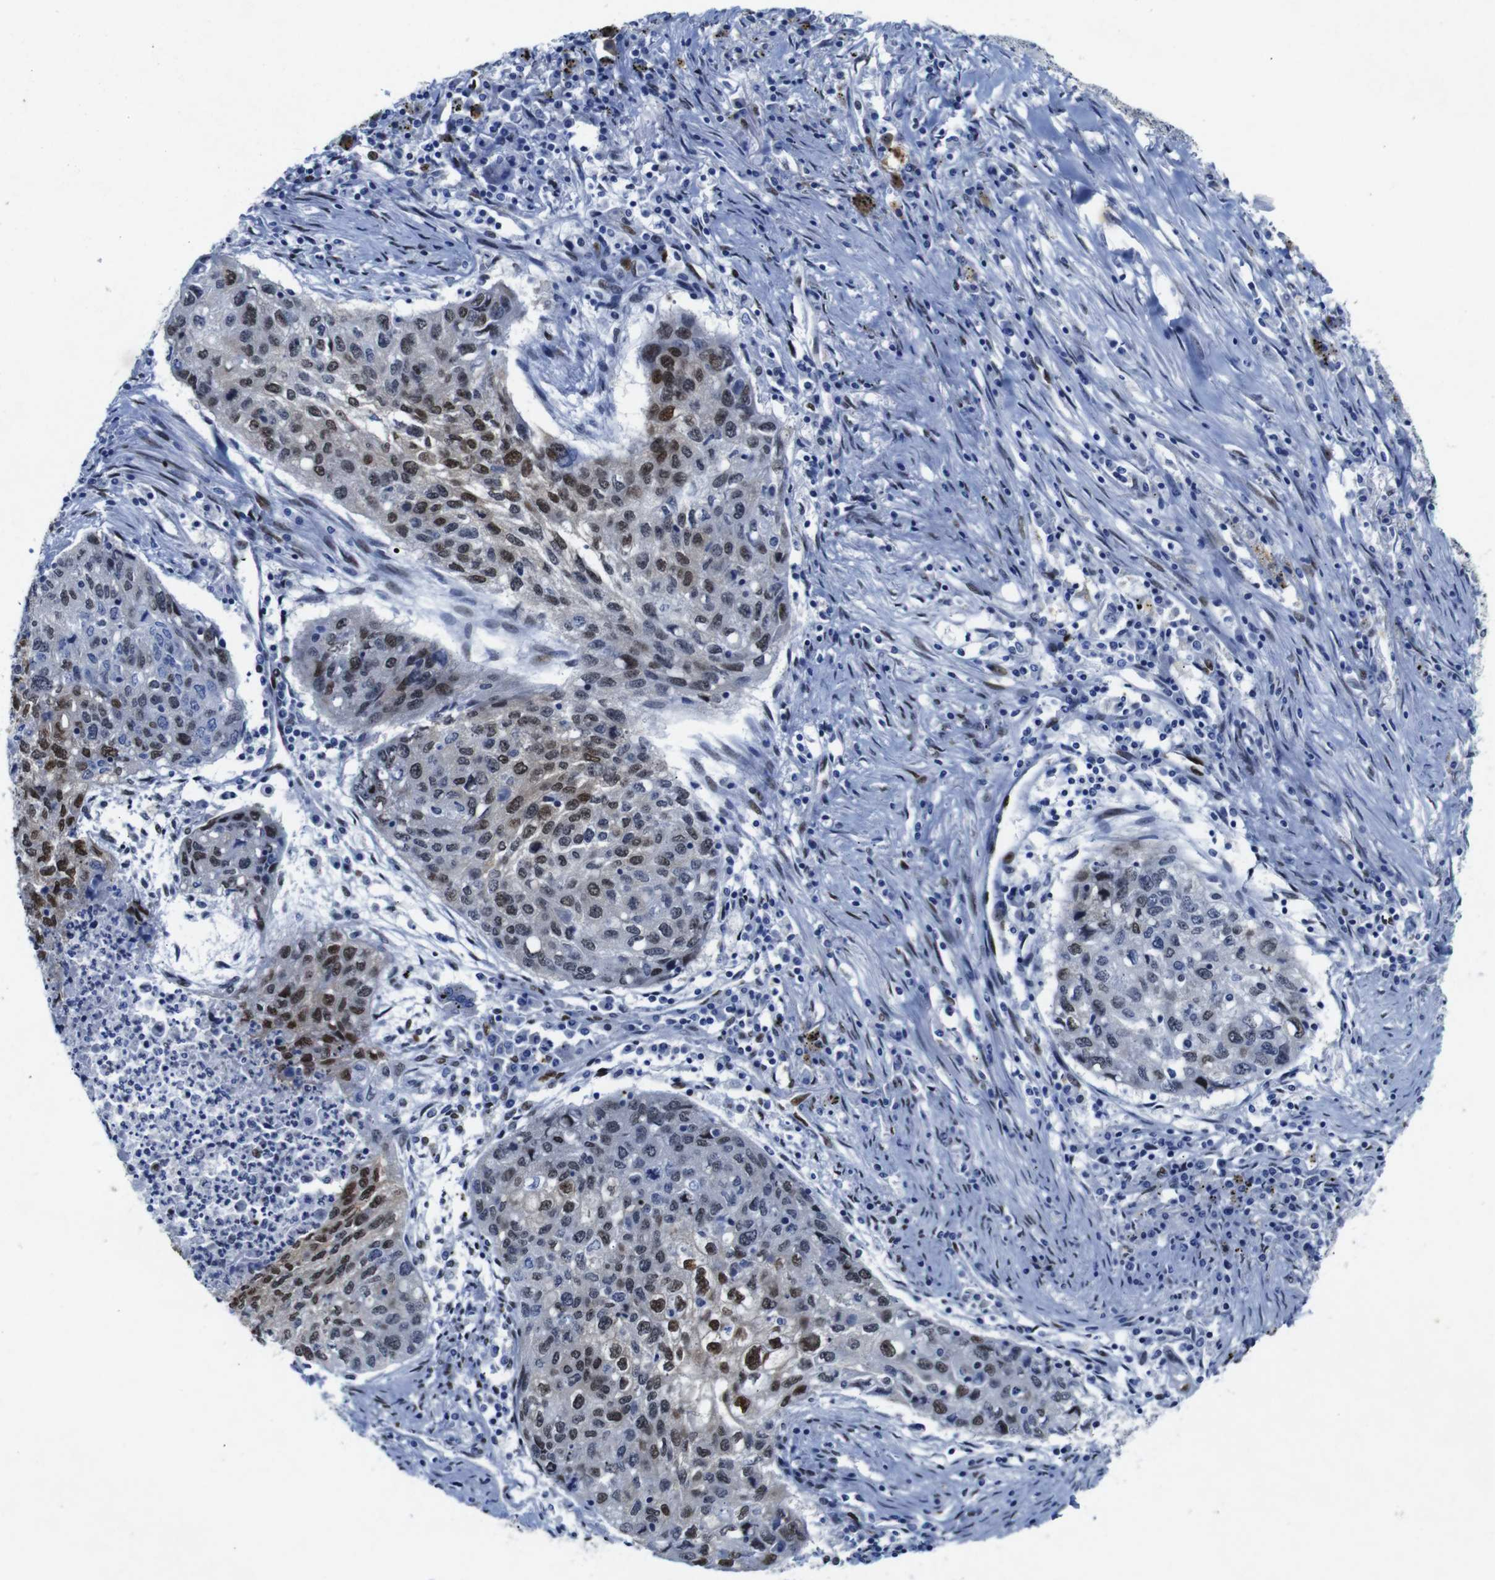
{"staining": {"intensity": "moderate", "quantity": "25%-75%", "location": "nuclear"}, "tissue": "lung cancer", "cell_type": "Tumor cells", "image_type": "cancer", "snomed": [{"axis": "morphology", "description": "Squamous cell carcinoma, NOS"}, {"axis": "topography", "description": "Lung"}], "caption": "The image demonstrates staining of lung cancer (squamous cell carcinoma), revealing moderate nuclear protein expression (brown color) within tumor cells. (Stains: DAB (3,3'-diaminobenzidine) in brown, nuclei in blue, Microscopy: brightfield microscopy at high magnification).", "gene": "FOSL2", "patient": {"sex": "female", "age": 63}}